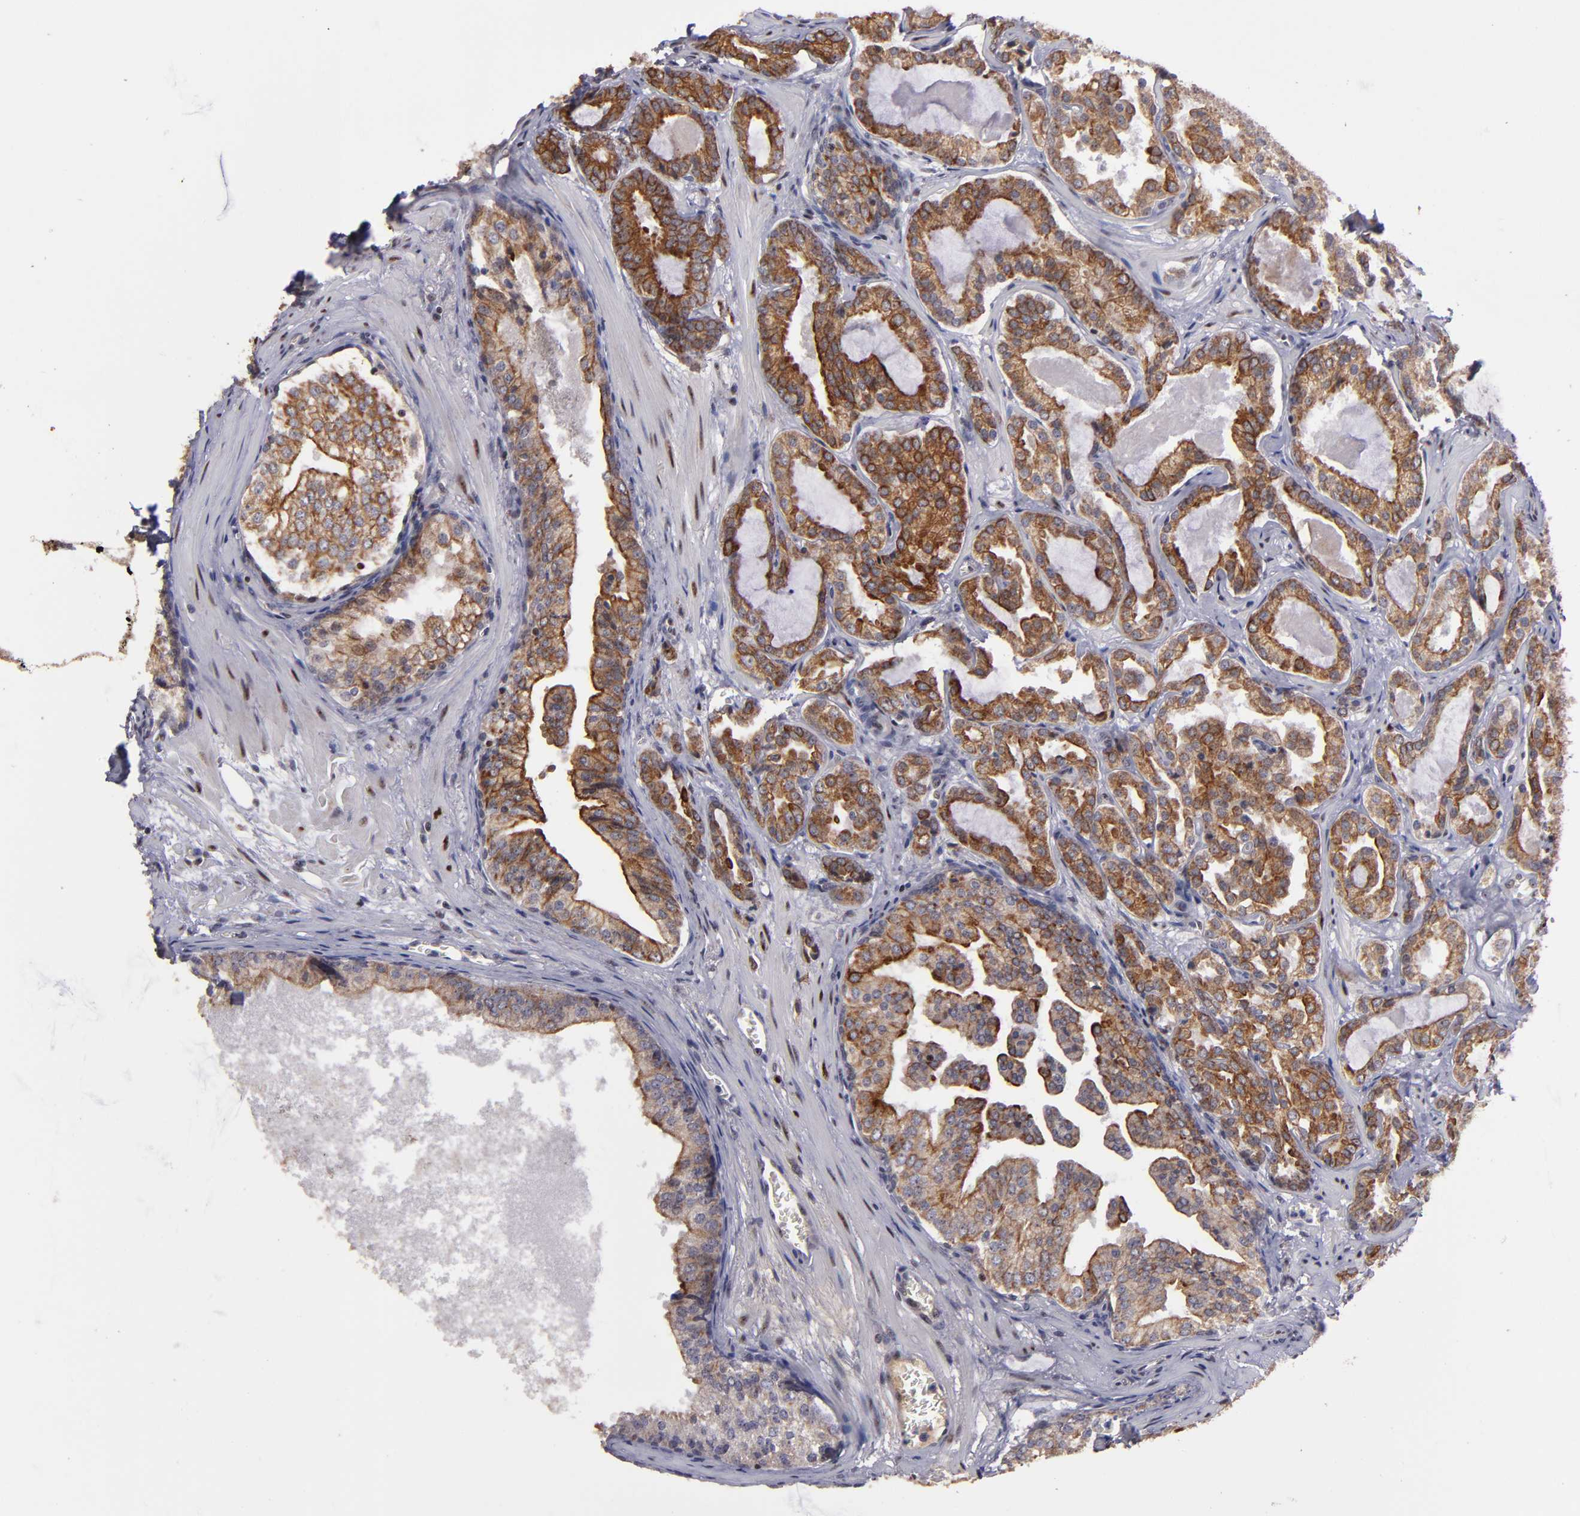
{"staining": {"intensity": "moderate", "quantity": ">75%", "location": "cytoplasmic/membranous"}, "tissue": "prostate cancer", "cell_type": "Tumor cells", "image_type": "cancer", "snomed": [{"axis": "morphology", "description": "Adenocarcinoma, Medium grade"}, {"axis": "topography", "description": "Prostate"}], "caption": "IHC of prostate cancer demonstrates medium levels of moderate cytoplasmic/membranous expression in about >75% of tumor cells.", "gene": "DDX24", "patient": {"sex": "male", "age": 64}}